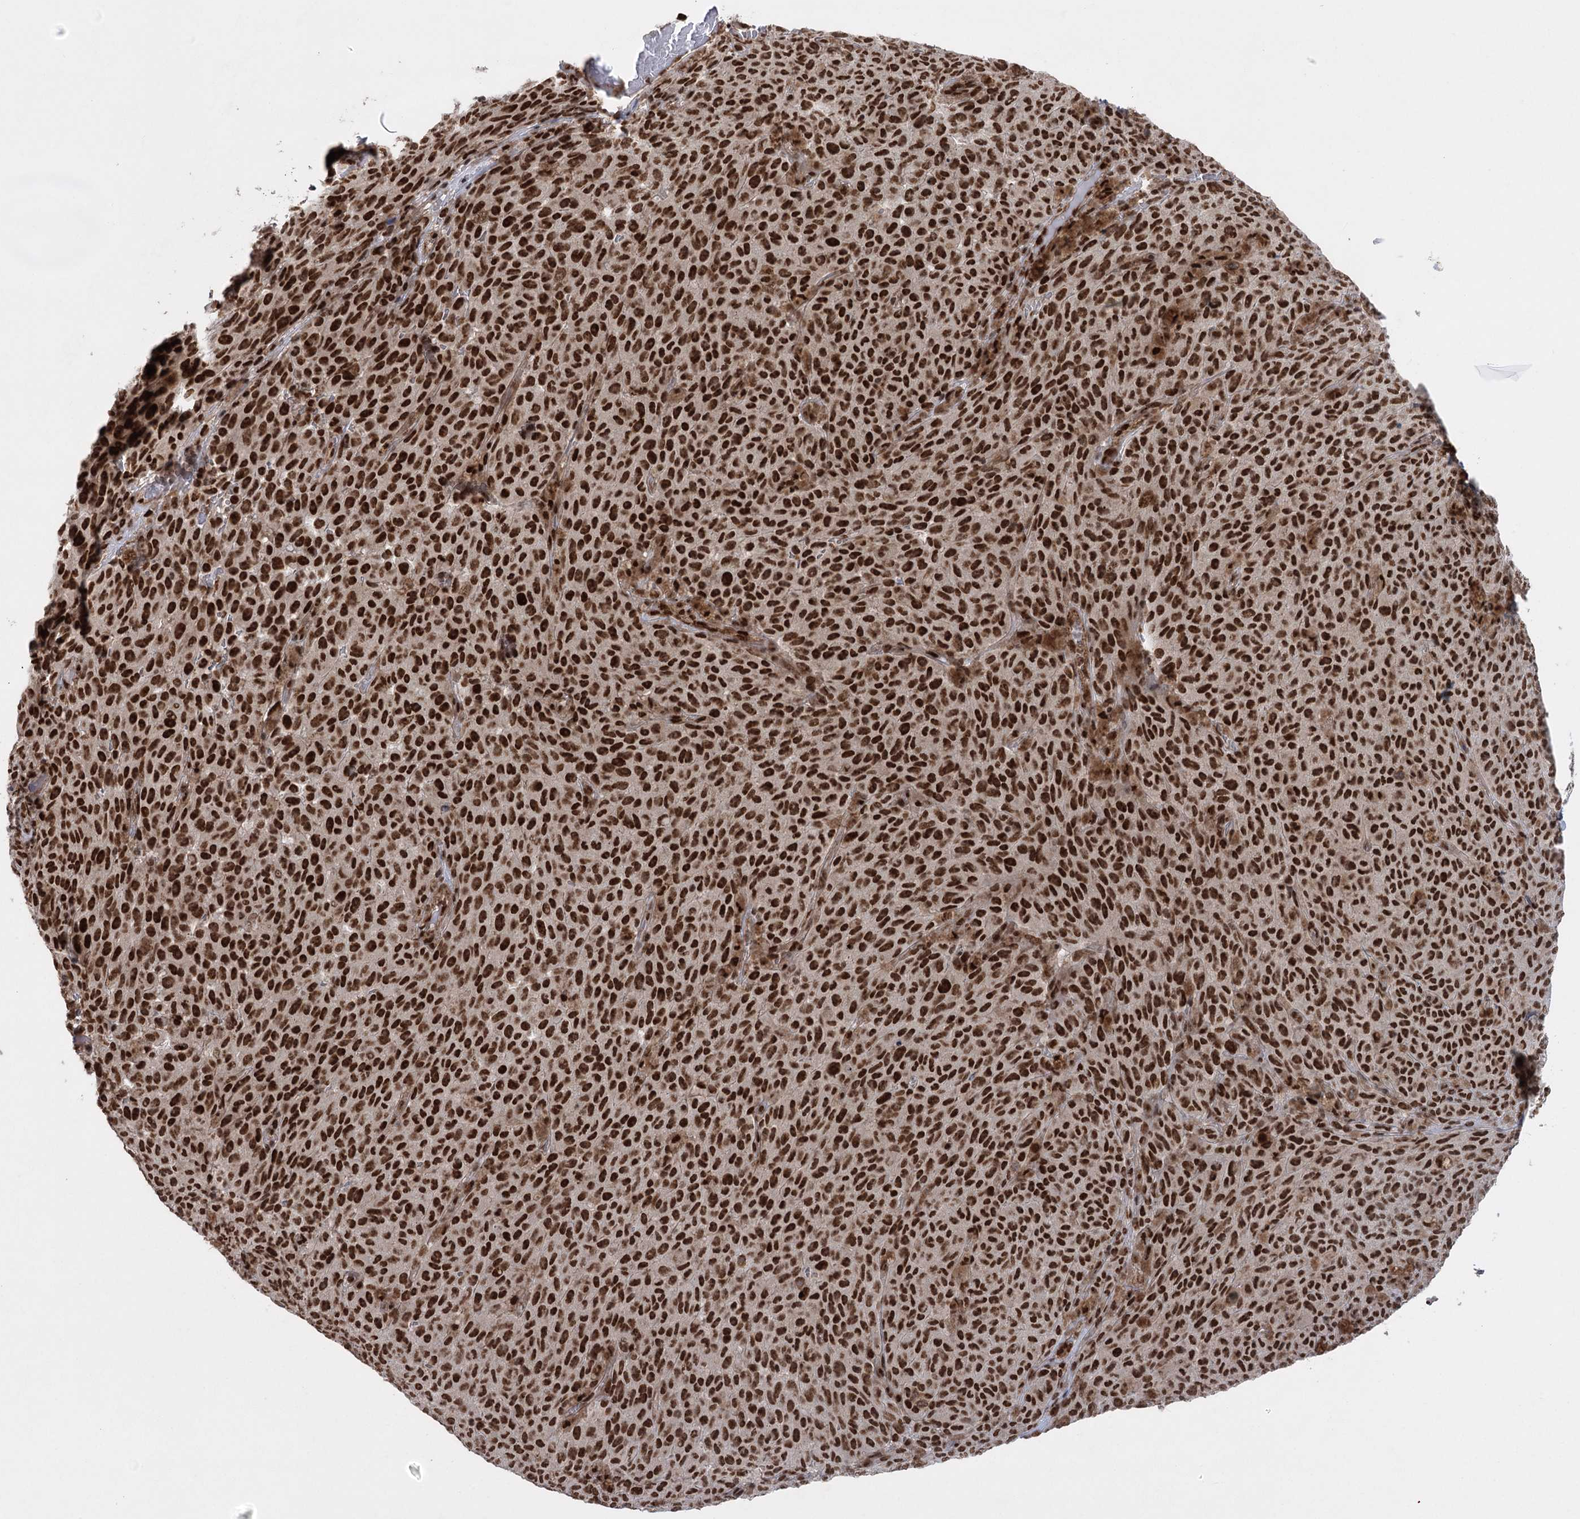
{"staining": {"intensity": "strong", "quantity": ">75%", "location": "nuclear"}, "tissue": "melanoma", "cell_type": "Tumor cells", "image_type": "cancer", "snomed": [{"axis": "morphology", "description": "Malignant melanoma, NOS"}, {"axis": "topography", "description": "Skin"}], "caption": "A high amount of strong nuclear staining is seen in about >75% of tumor cells in malignant melanoma tissue. (Brightfield microscopy of DAB IHC at high magnification).", "gene": "ZCCHC8", "patient": {"sex": "female", "age": 82}}